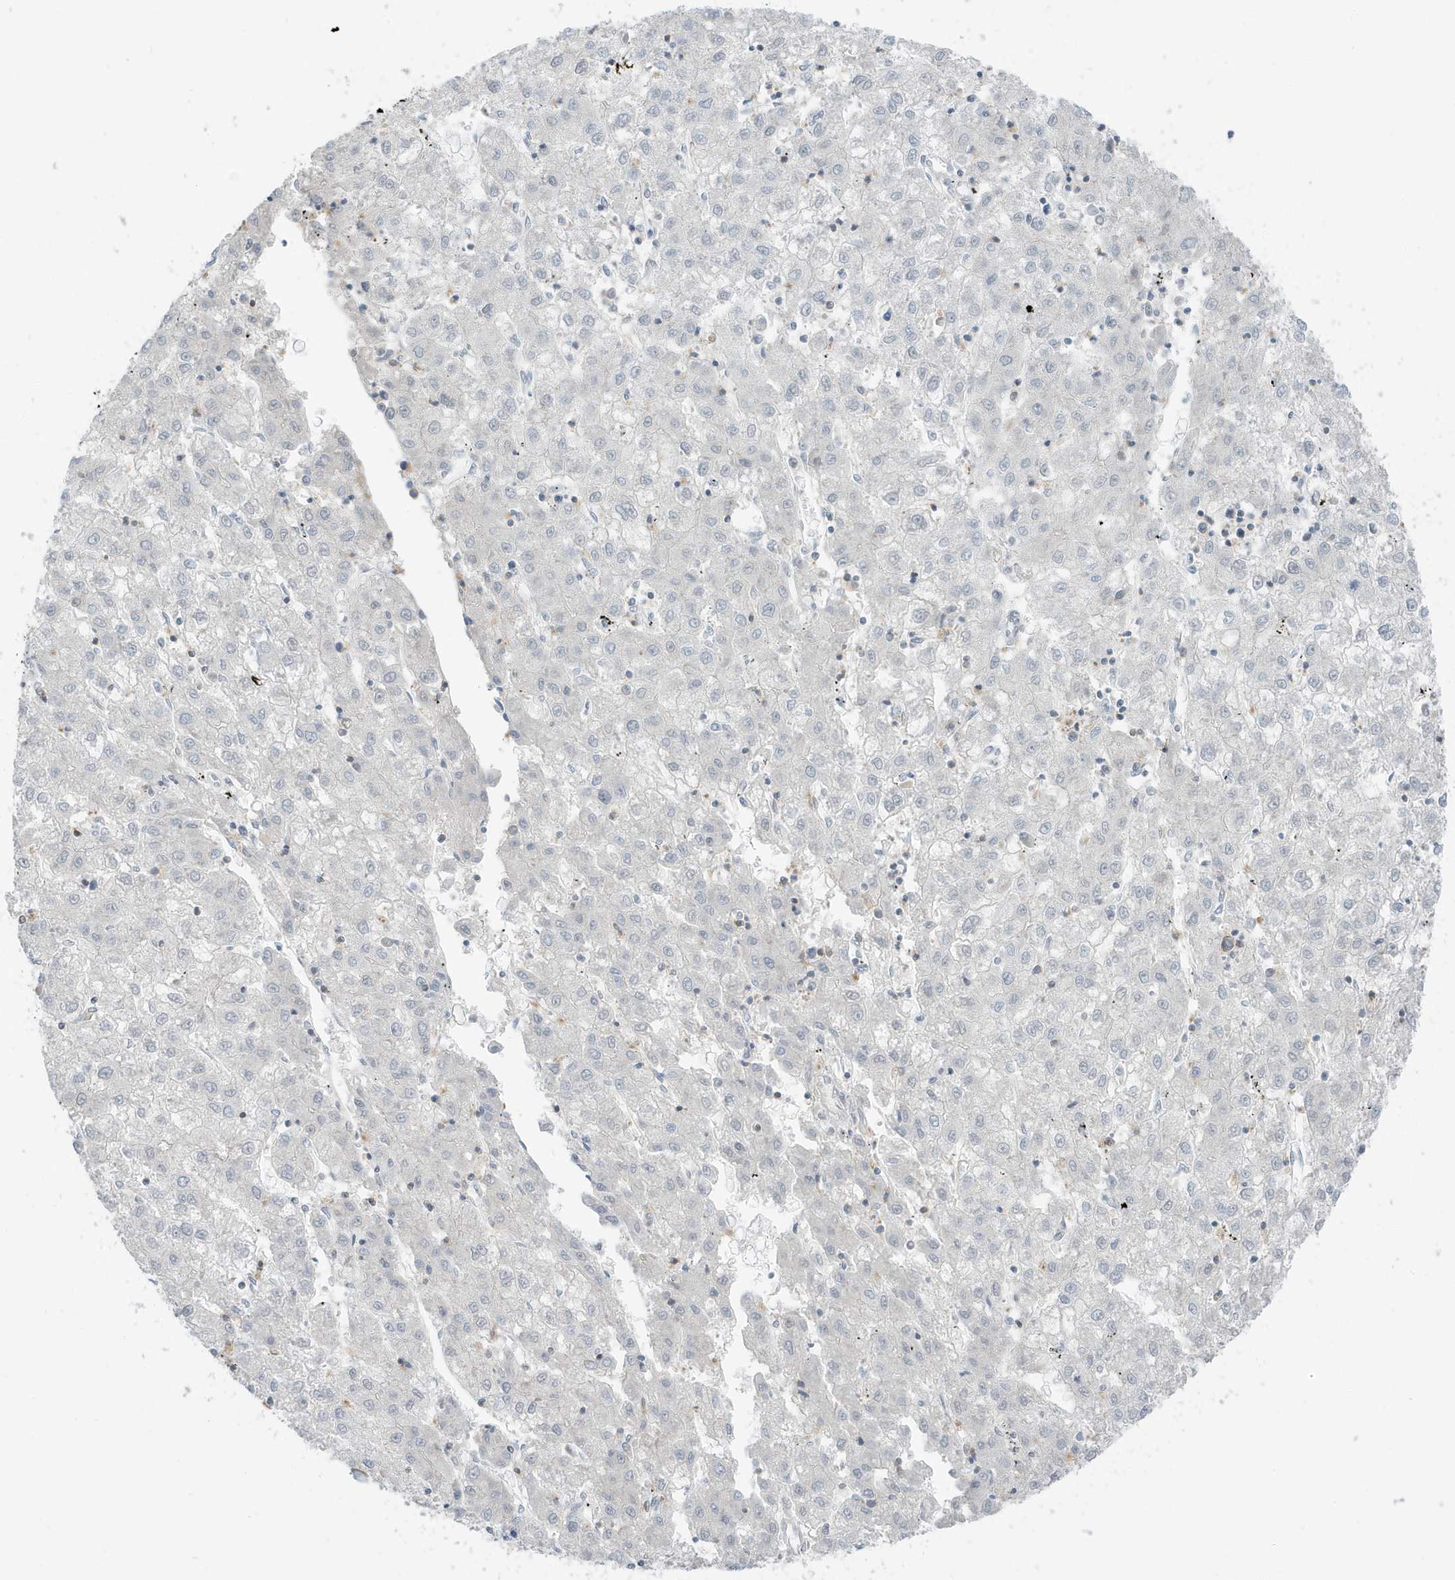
{"staining": {"intensity": "negative", "quantity": "none", "location": "none"}, "tissue": "liver cancer", "cell_type": "Tumor cells", "image_type": "cancer", "snomed": [{"axis": "morphology", "description": "Carcinoma, Hepatocellular, NOS"}, {"axis": "topography", "description": "Liver"}], "caption": "This is a micrograph of IHC staining of hepatocellular carcinoma (liver), which shows no staining in tumor cells.", "gene": "OGA", "patient": {"sex": "male", "age": 72}}